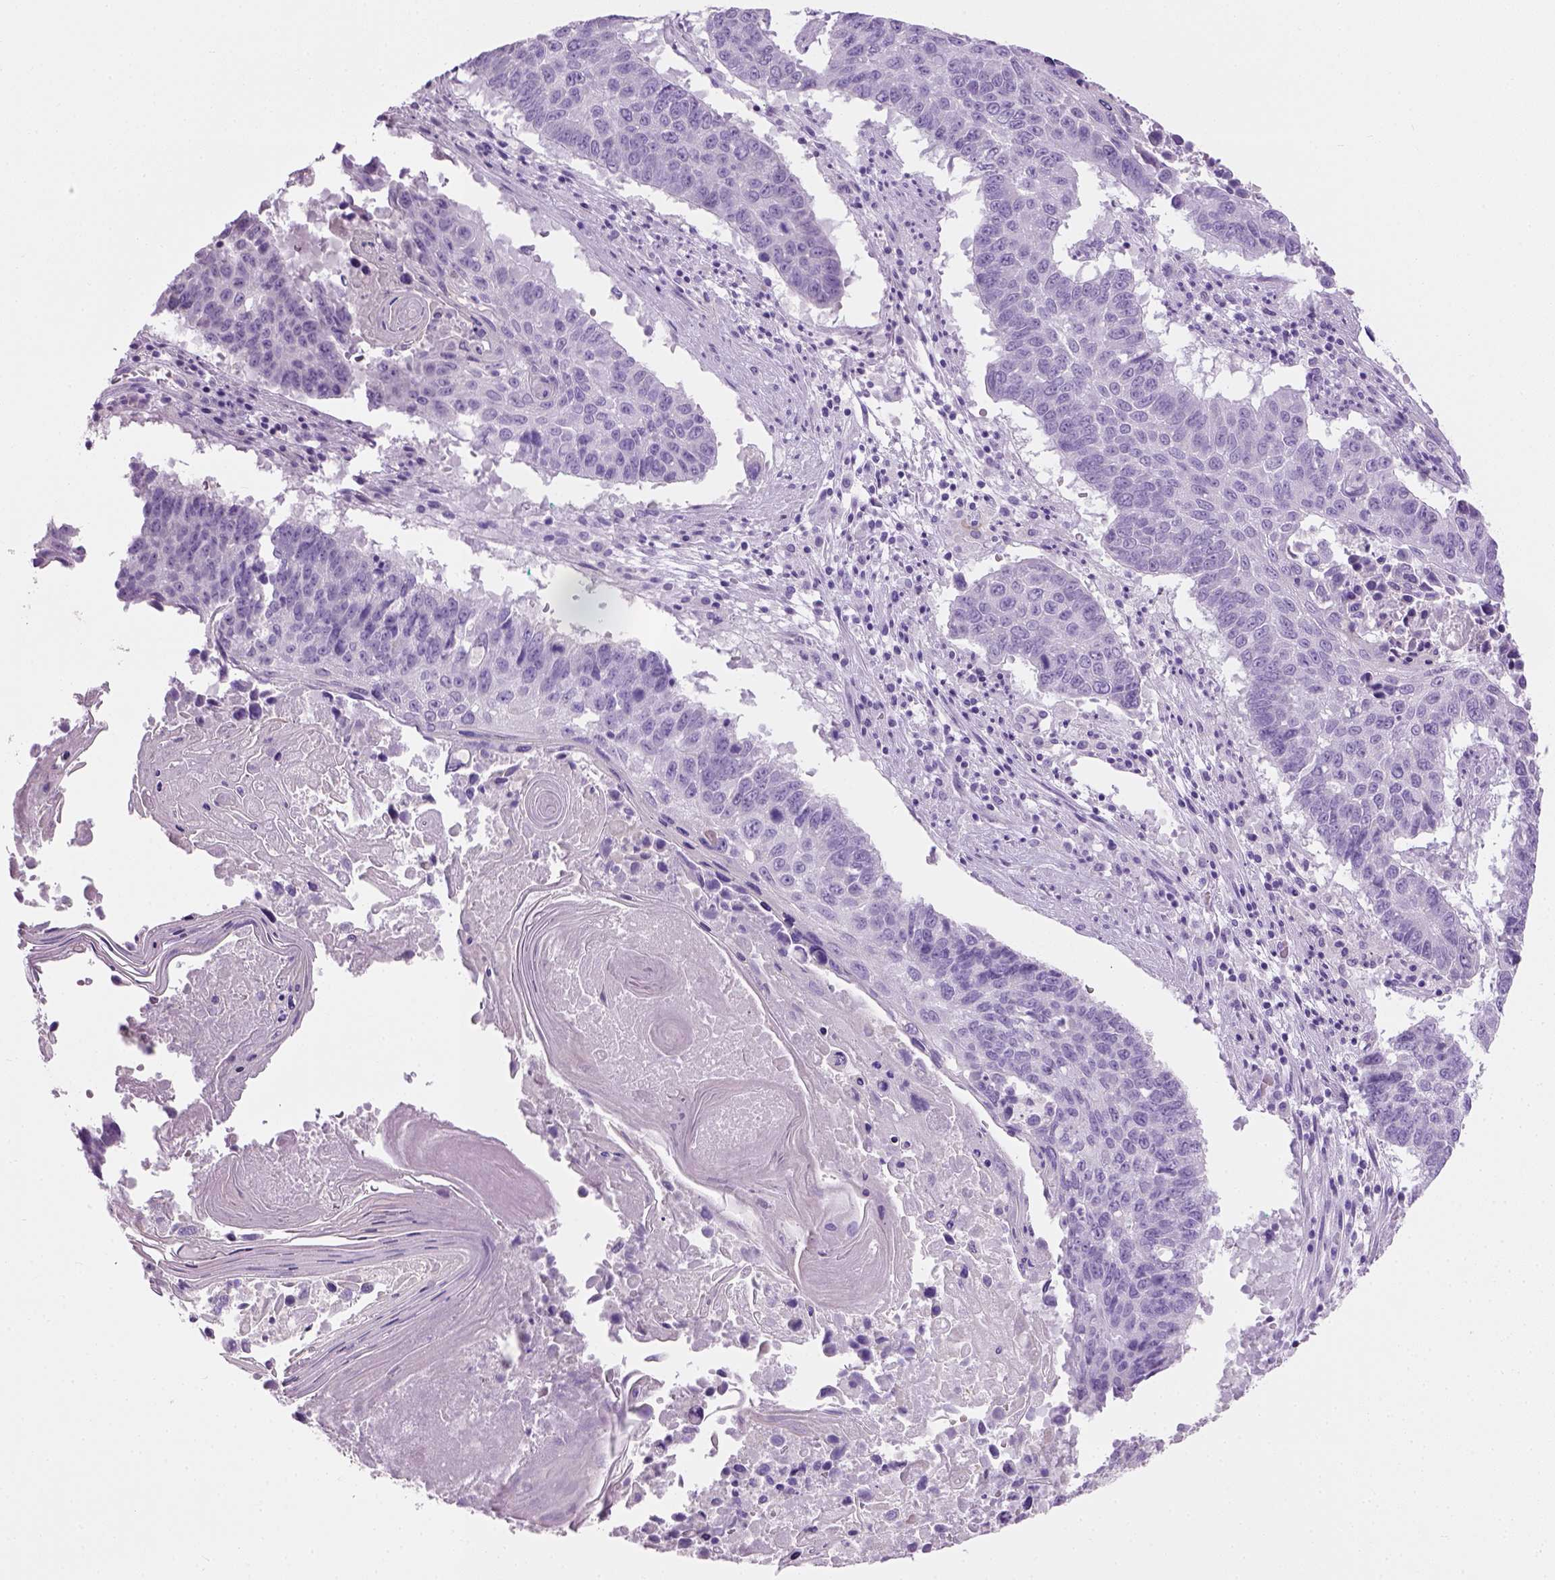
{"staining": {"intensity": "negative", "quantity": "none", "location": "none"}, "tissue": "lung cancer", "cell_type": "Tumor cells", "image_type": "cancer", "snomed": [{"axis": "morphology", "description": "Squamous cell carcinoma, NOS"}, {"axis": "topography", "description": "Lung"}], "caption": "High magnification brightfield microscopy of lung cancer (squamous cell carcinoma) stained with DAB (3,3'-diaminobenzidine) (brown) and counterstained with hematoxylin (blue): tumor cells show no significant staining.", "gene": "CYP24A1", "patient": {"sex": "male", "age": 73}}